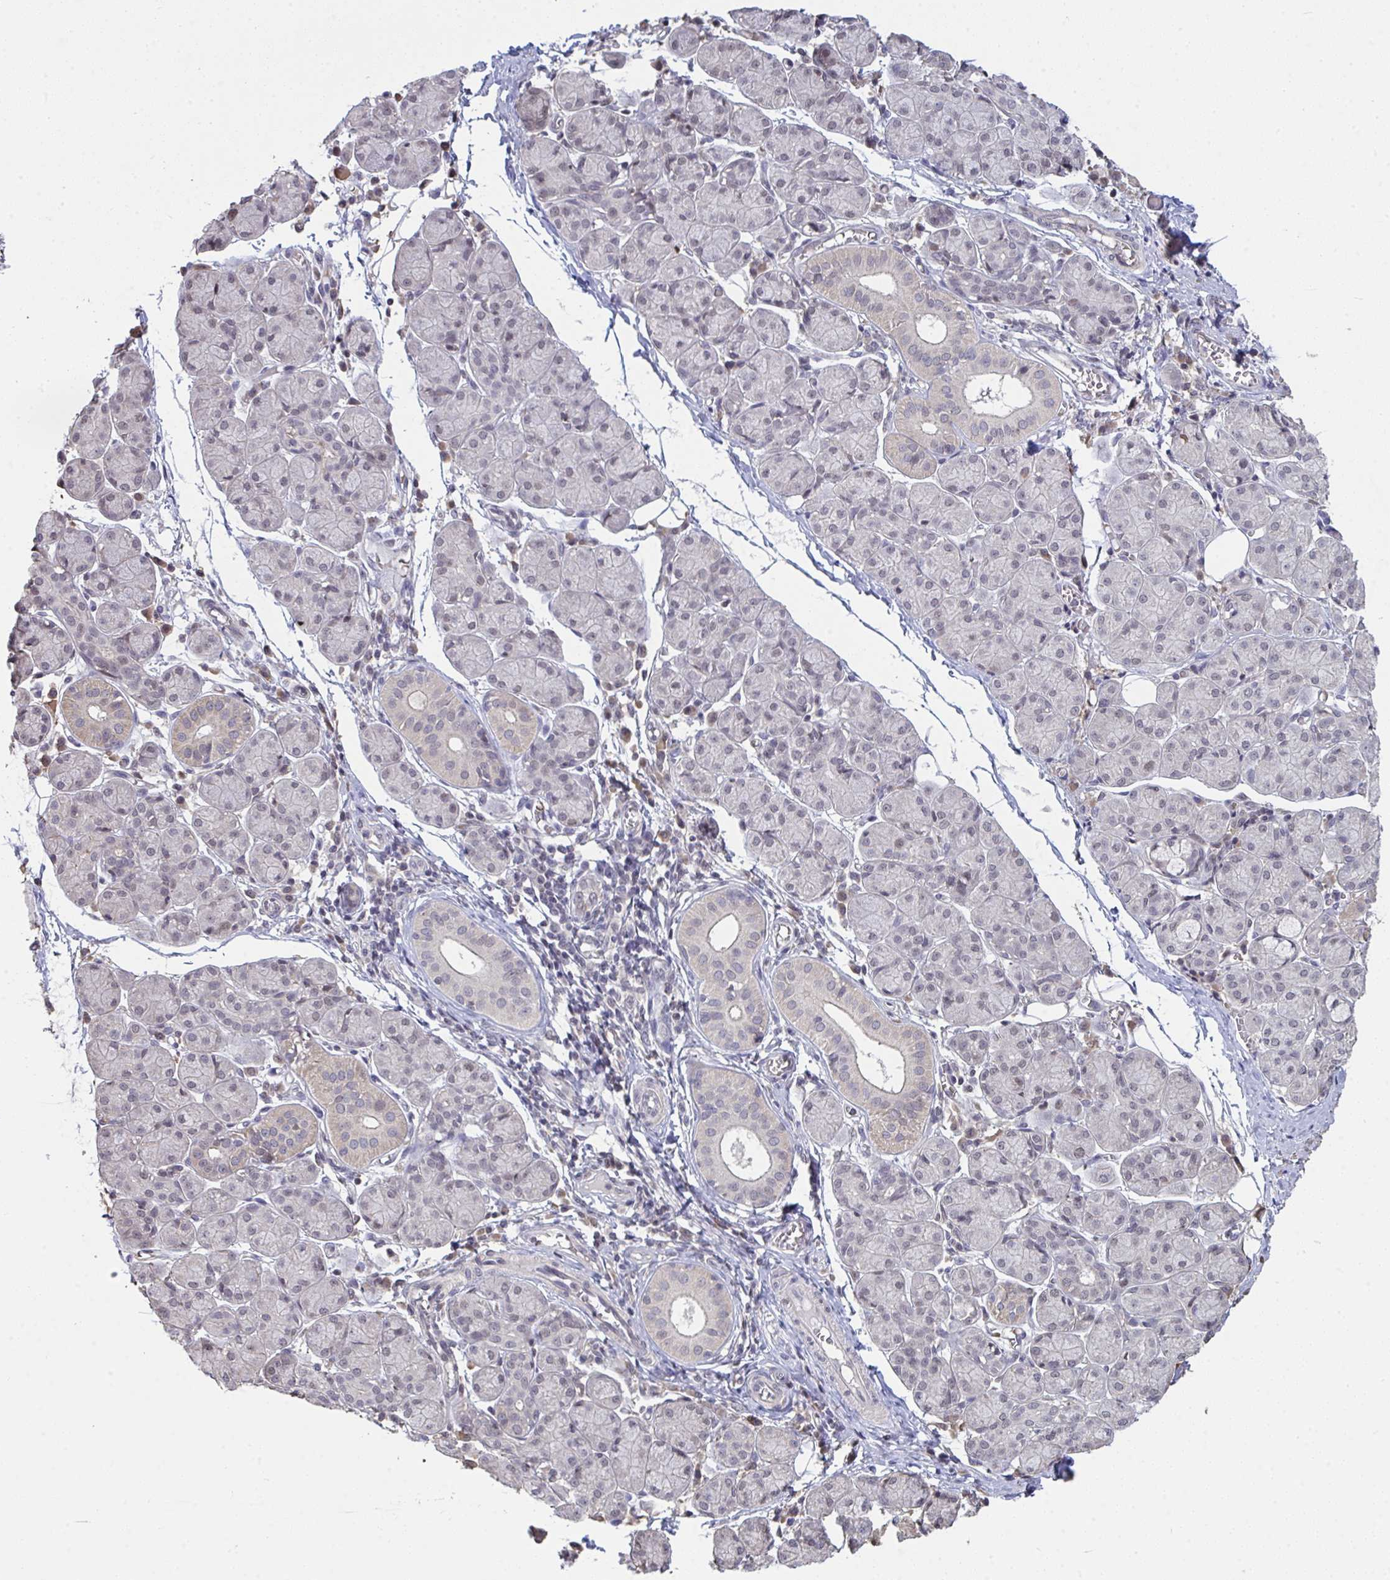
{"staining": {"intensity": "weak", "quantity": "<25%", "location": "cytoplasmic/membranous"}, "tissue": "salivary gland", "cell_type": "Glandular cells", "image_type": "normal", "snomed": [{"axis": "morphology", "description": "Normal tissue, NOS"}, {"axis": "morphology", "description": "Inflammation, NOS"}, {"axis": "topography", "description": "Lymph node"}, {"axis": "topography", "description": "Salivary gland"}], "caption": "Immunohistochemical staining of unremarkable human salivary gland reveals no significant expression in glandular cells.", "gene": "SAP30", "patient": {"sex": "male", "age": 3}}